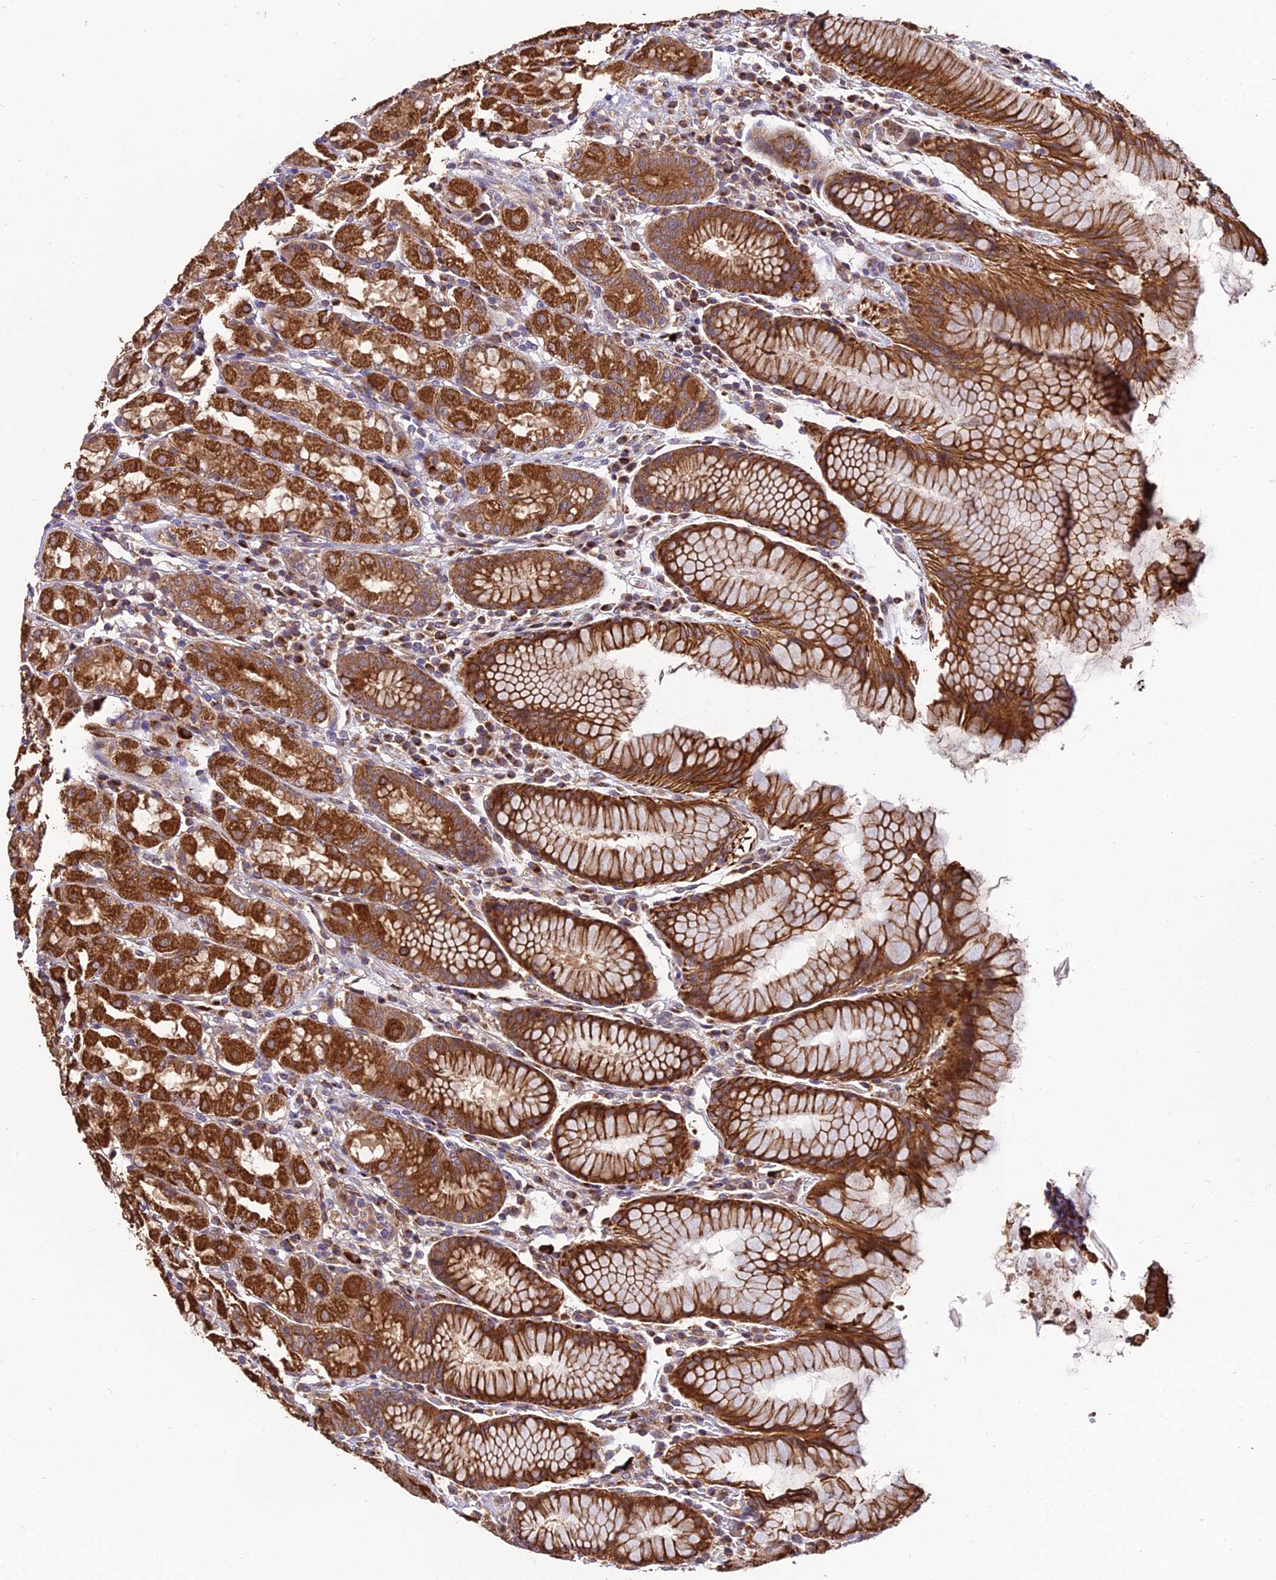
{"staining": {"intensity": "strong", "quantity": ">75%", "location": "cytoplasmic/membranous"}, "tissue": "stomach", "cell_type": "Glandular cells", "image_type": "normal", "snomed": [{"axis": "morphology", "description": "Normal tissue, NOS"}, {"axis": "topography", "description": "Stomach, lower"}], "caption": "DAB immunohistochemical staining of benign stomach exhibits strong cytoplasmic/membranous protein positivity in approximately >75% of glandular cells.", "gene": "ENSG00000258465", "patient": {"sex": "female", "age": 56}}